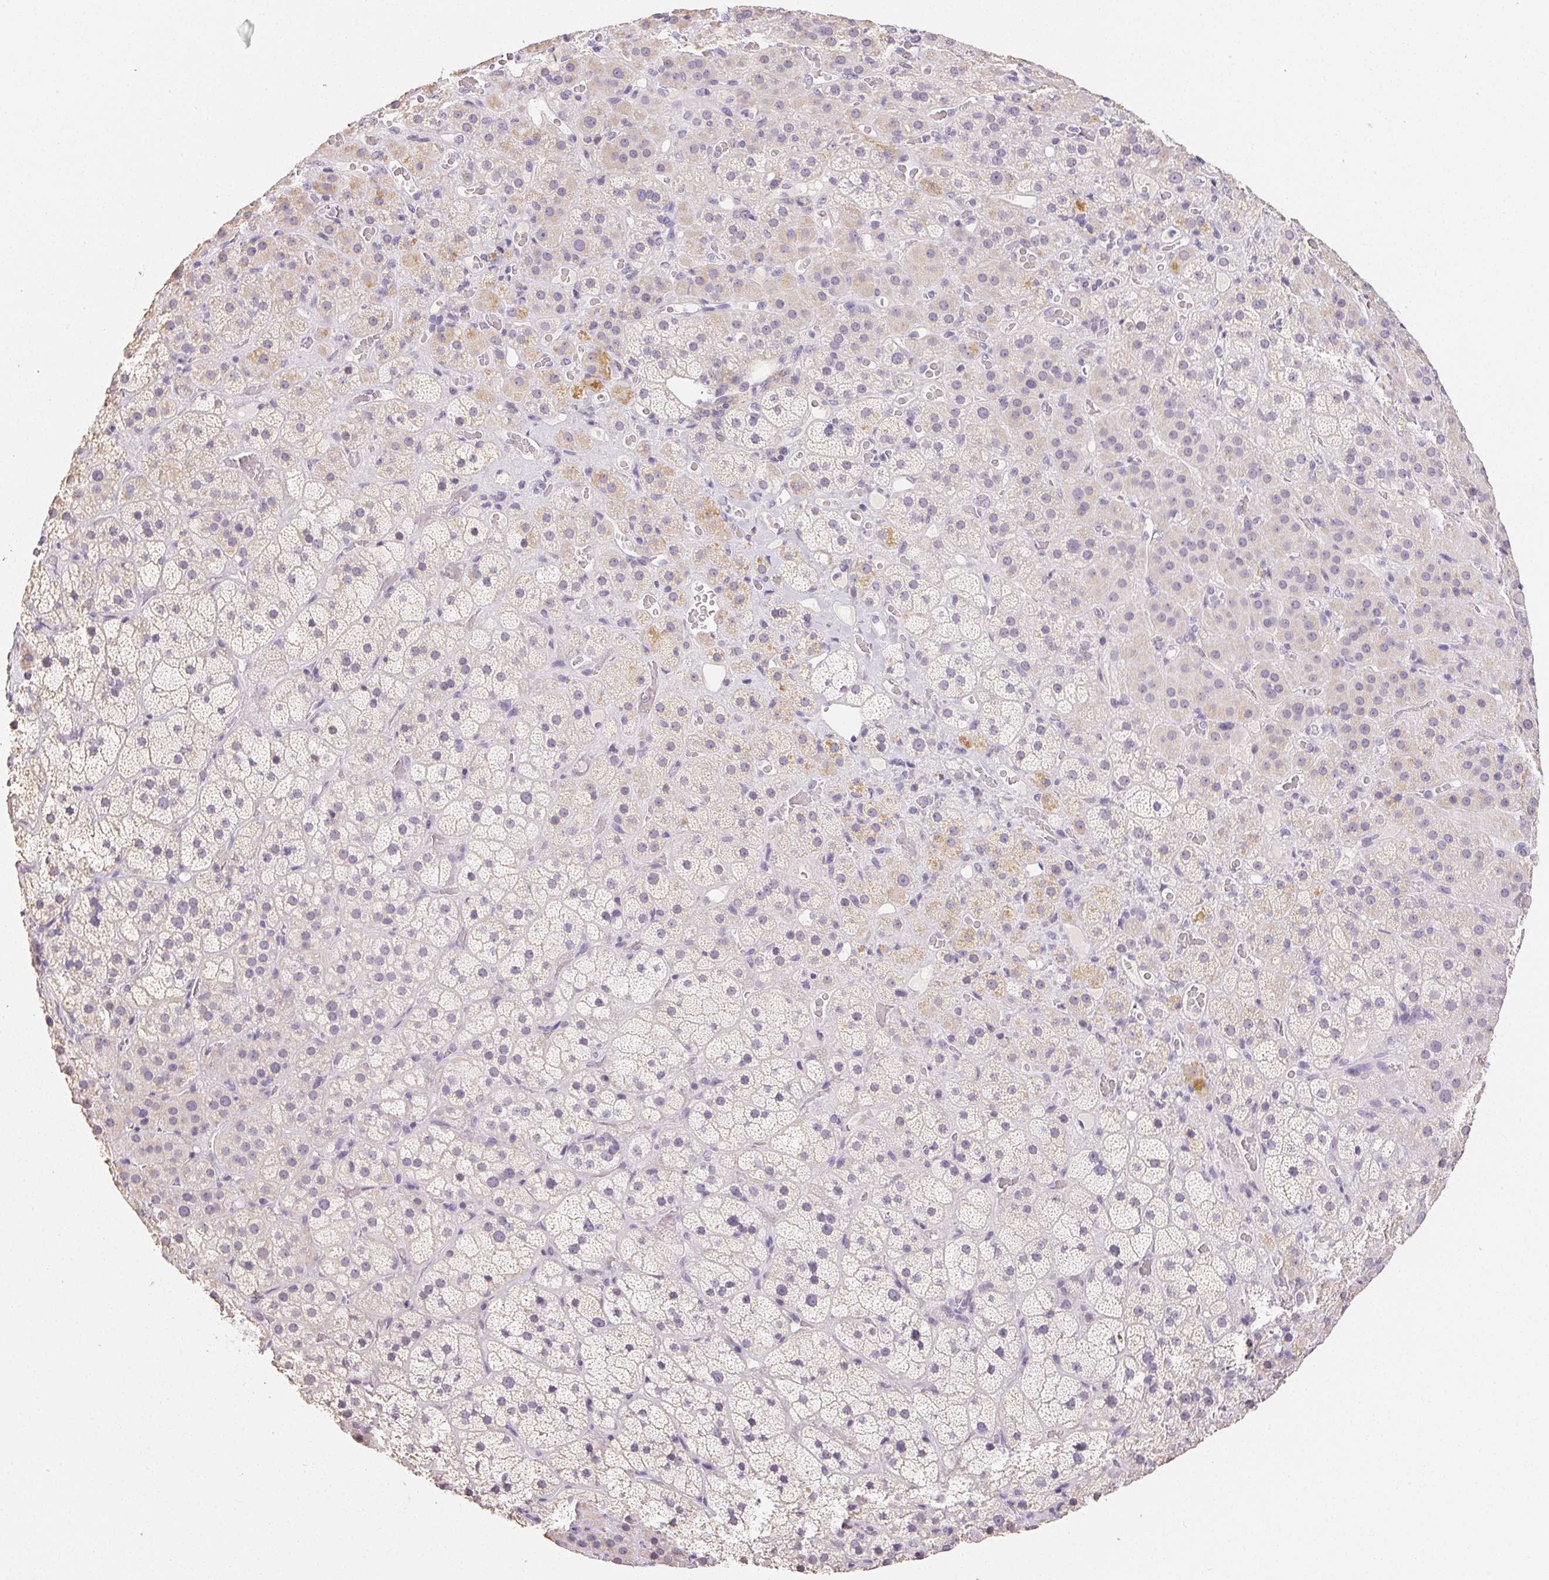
{"staining": {"intensity": "weak", "quantity": "<25%", "location": "cytoplasmic/membranous"}, "tissue": "adrenal gland", "cell_type": "Glandular cells", "image_type": "normal", "snomed": [{"axis": "morphology", "description": "Normal tissue, NOS"}, {"axis": "topography", "description": "Adrenal gland"}], "caption": "Histopathology image shows no significant protein positivity in glandular cells of benign adrenal gland. The staining is performed using DAB (3,3'-diaminobenzidine) brown chromogen with nuclei counter-stained in using hematoxylin.", "gene": "MIOX", "patient": {"sex": "male", "age": 57}}